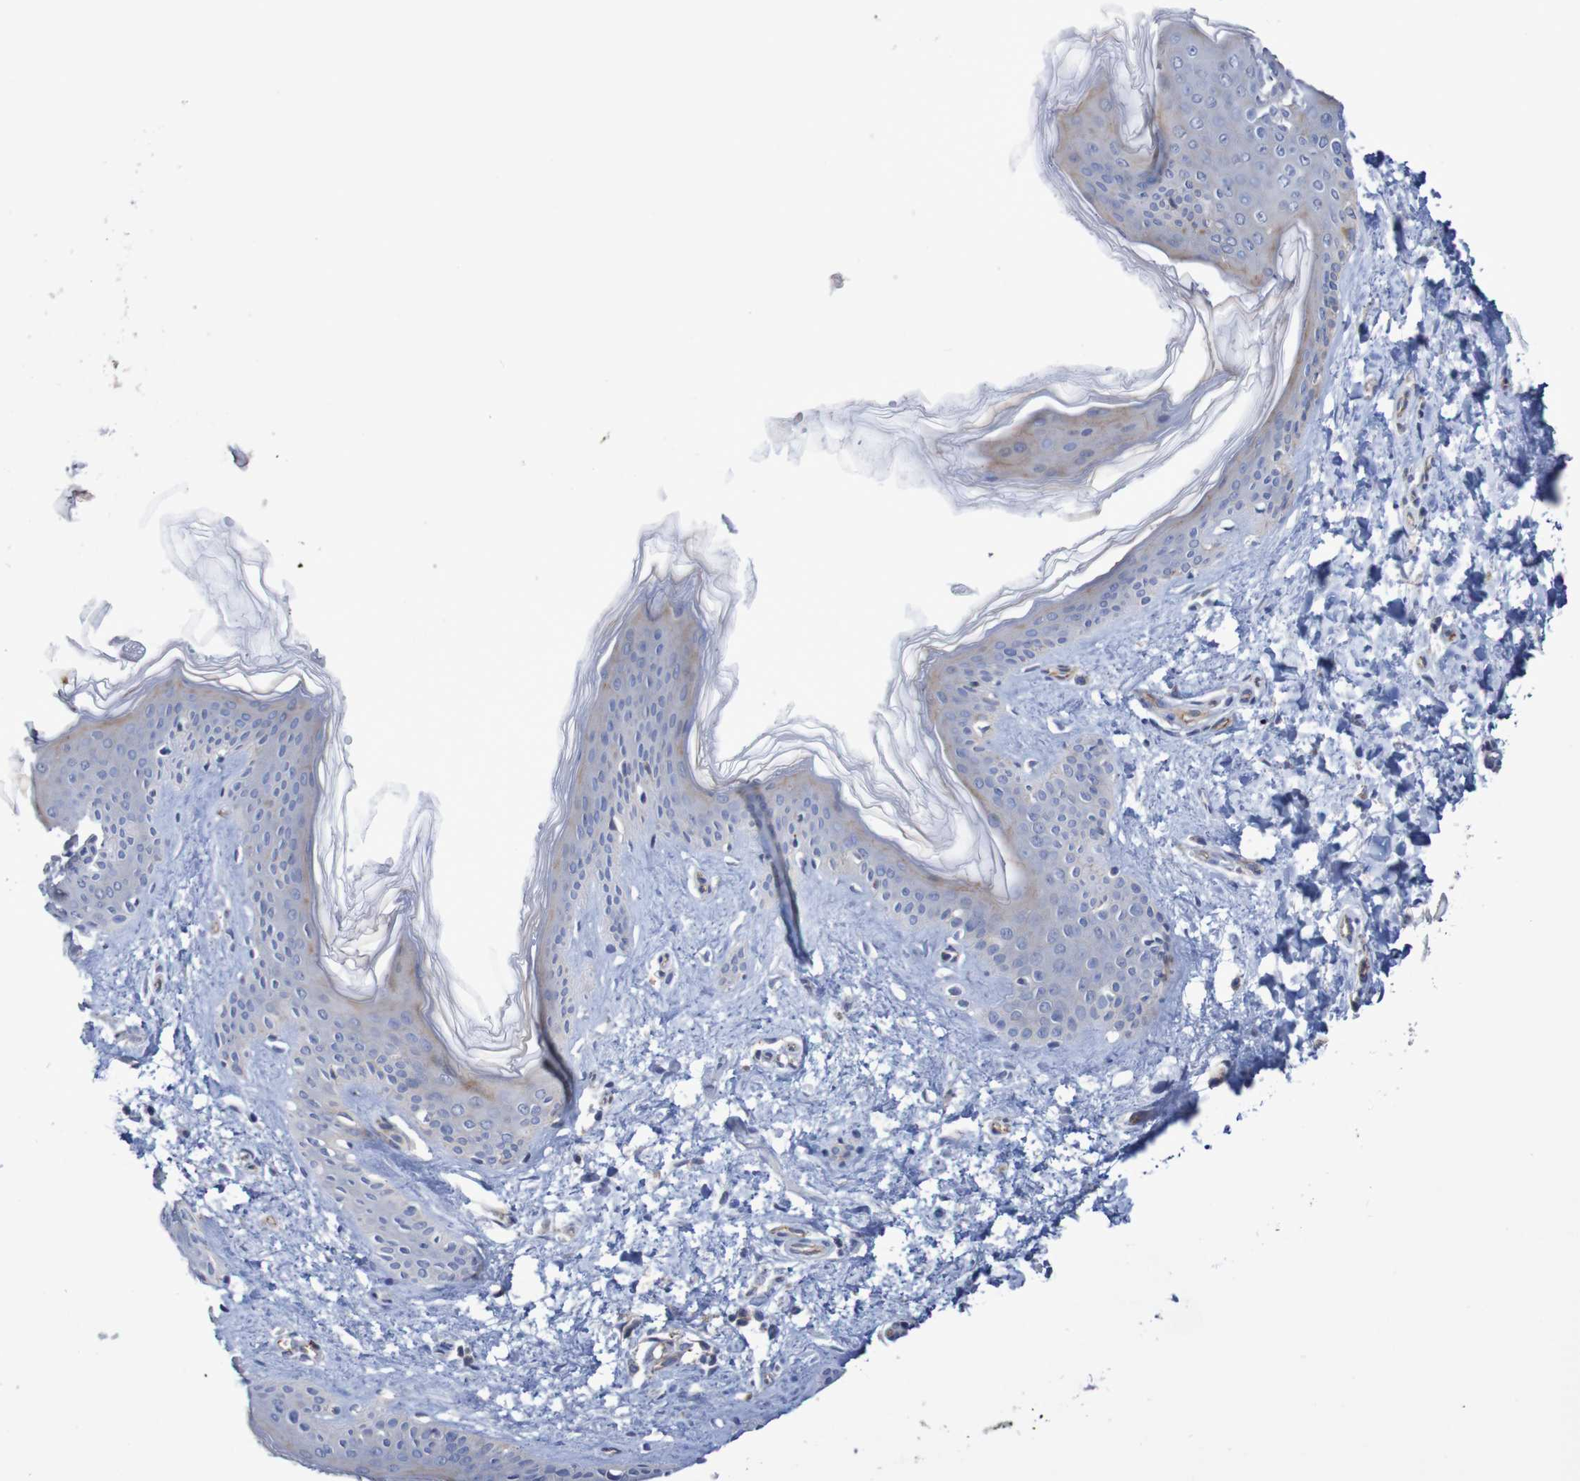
{"staining": {"intensity": "negative", "quantity": "none", "location": "none"}, "tissue": "skin", "cell_type": "Fibroblasts", "image_type": "normal", "snomed": [{"axis": "morphology", "description": "Normal tissue, NOS"}, {"axis": "topography", "description": "Skin"}], "caption": "This is an IHC histopathology image of benign skin. There is no expression in fibroblasts.", "gene": "NECTIN2", "patient": {"sex": "female", "age": 41}}